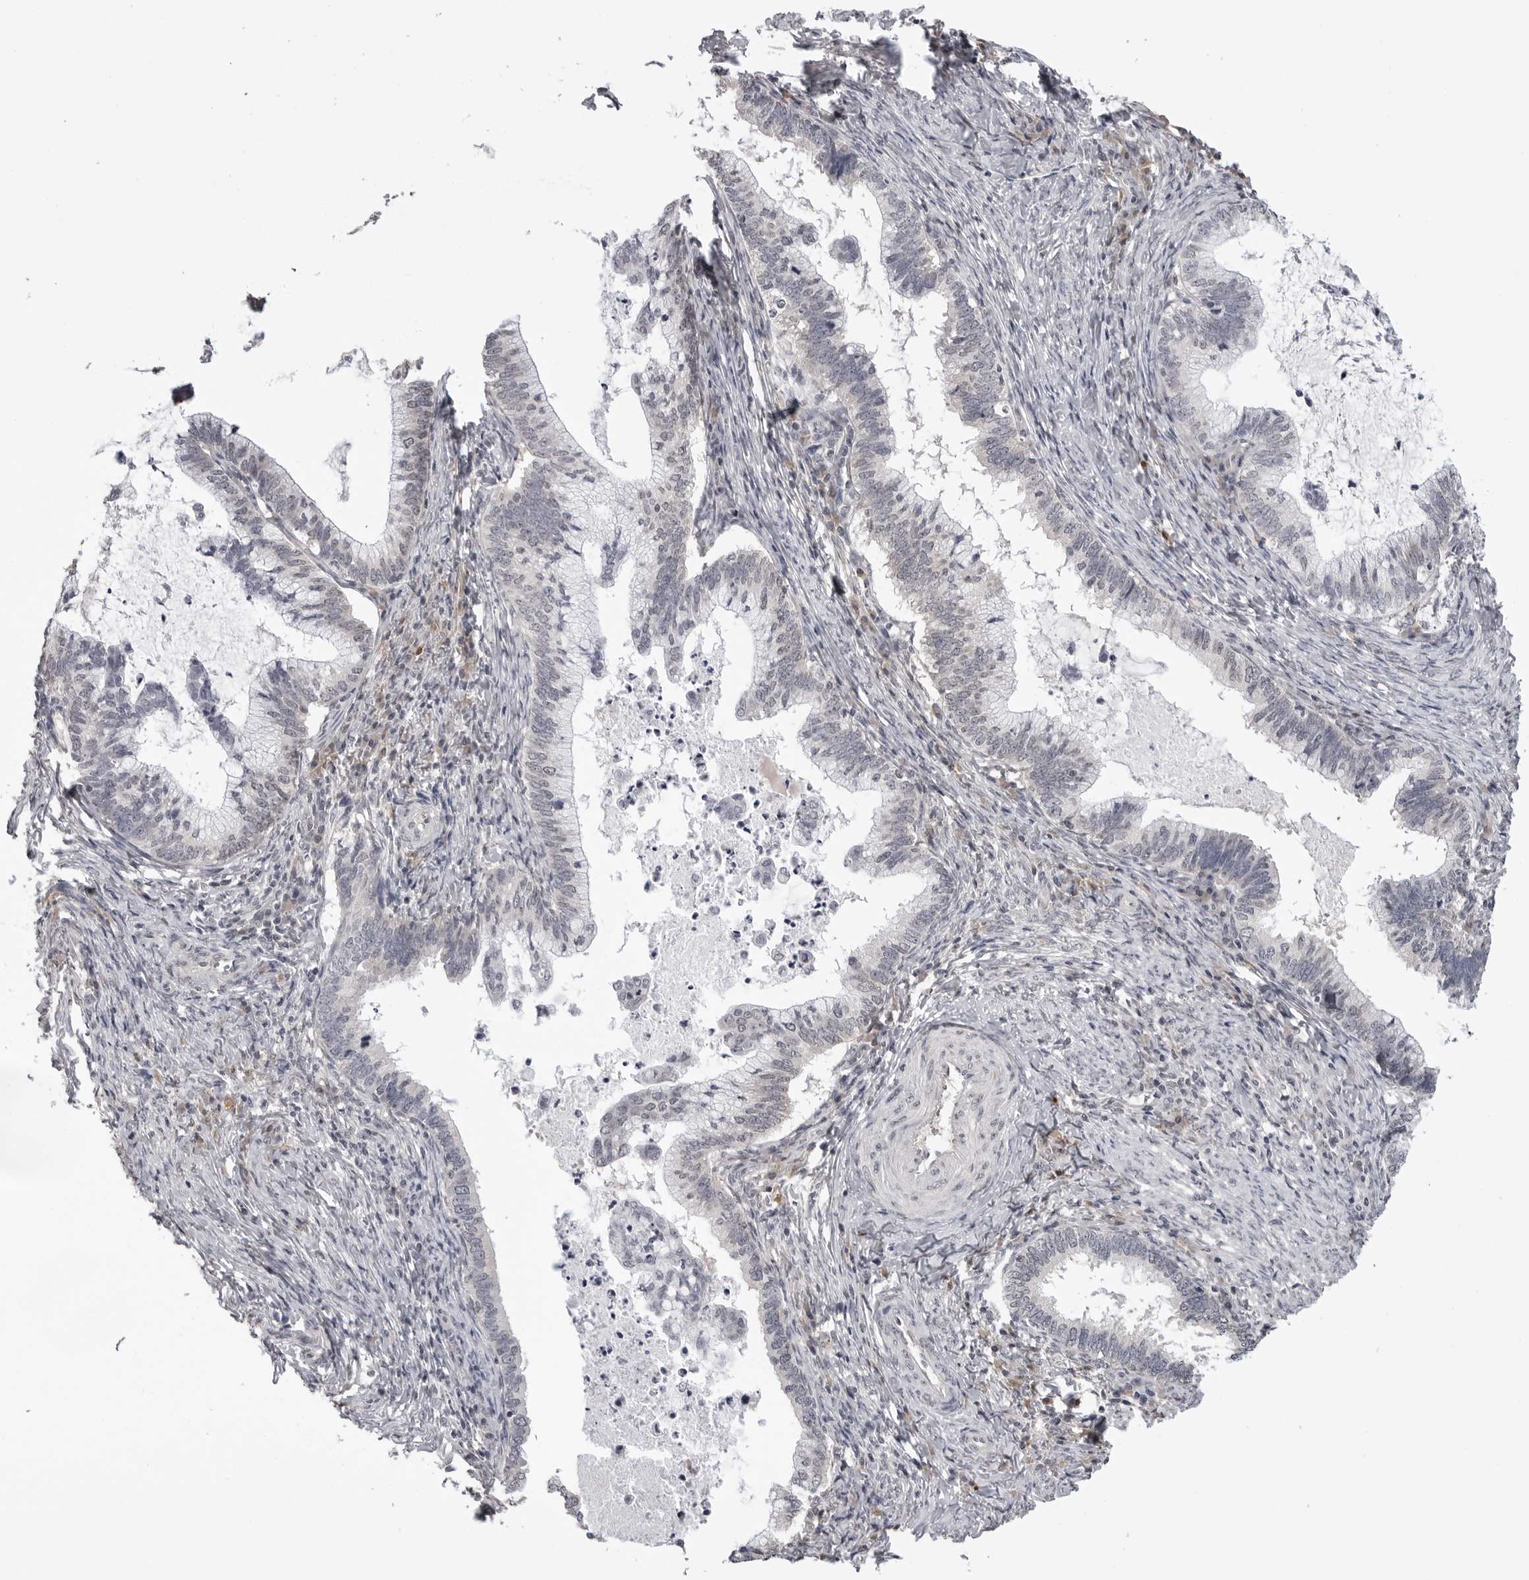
{"staining": {"intensity": "negative", "quantity": "none", "location": "none"}, "tissue": "cervical cancer", "cell_type": "Tumor cells", "image_type": "cancer", "snomed": [{"axis": "morphology", "description": "Adenocarcinoma, NOS"}, {"axis": "topography", "description": "Cervix"}], "caption": "Image shows no protein positivity in tumor cells of adenocarcinoma (cervical) tissue.", "gene": "CDK20", "patient": {"sex": "female", "age": 36}}